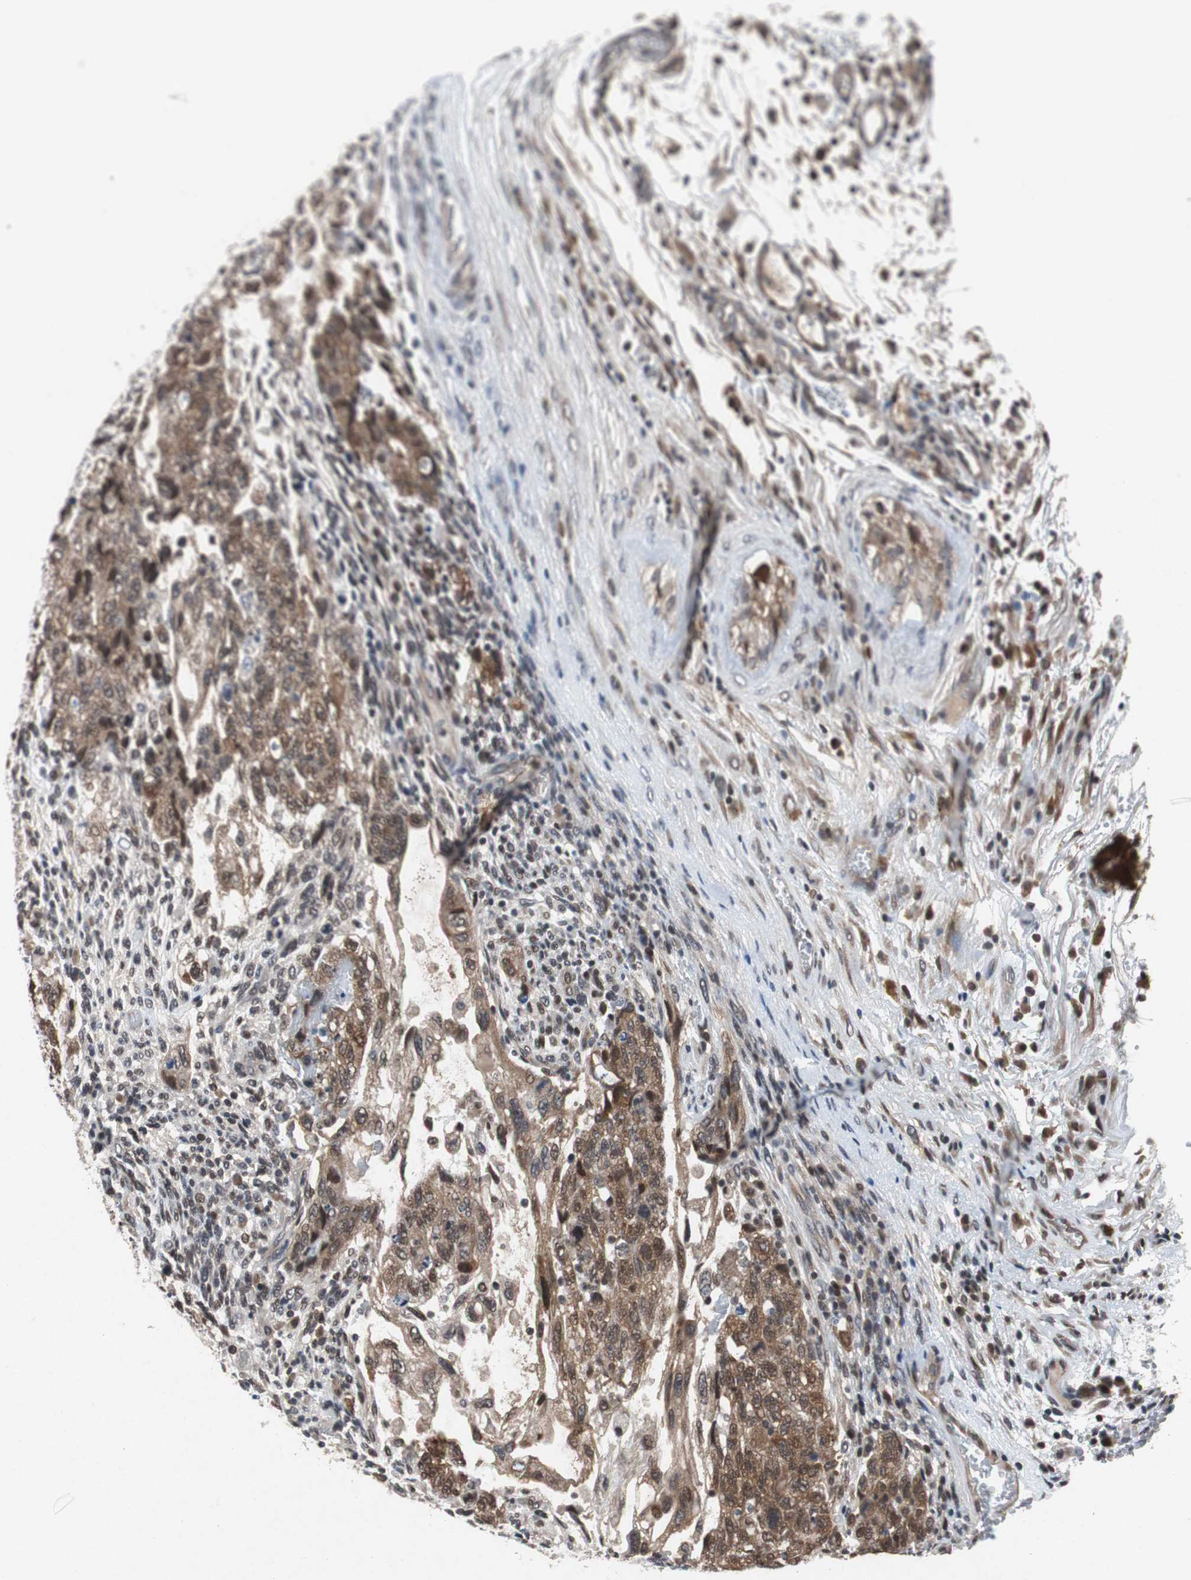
{"staining": {"intensity": "strong", "quantity": ">75%", "location": "cytoplasmic/membranous"}, "tissue": "testis cancer", "cell_type": "Tumor cells", "image_type": "cancer", "snomed": [{"axis": "morphology", "description": "Normal tissue, NOS"}, {"axis": "morphology", "description": "Carcinoma, Embryonal, NOS"}, {"axis": "topography", "description": "Testis"}], "caption": "The image demonstrates immunohistochemical staining of testis cancer. There is strong cytoplasmic/membranous expression is present in about >75% of tumor cells. (brown staining indicates protein expression, while blue staining denotes nuclei).", "gene": "TP63", "patient": {"sex": "male", "age": 36}}